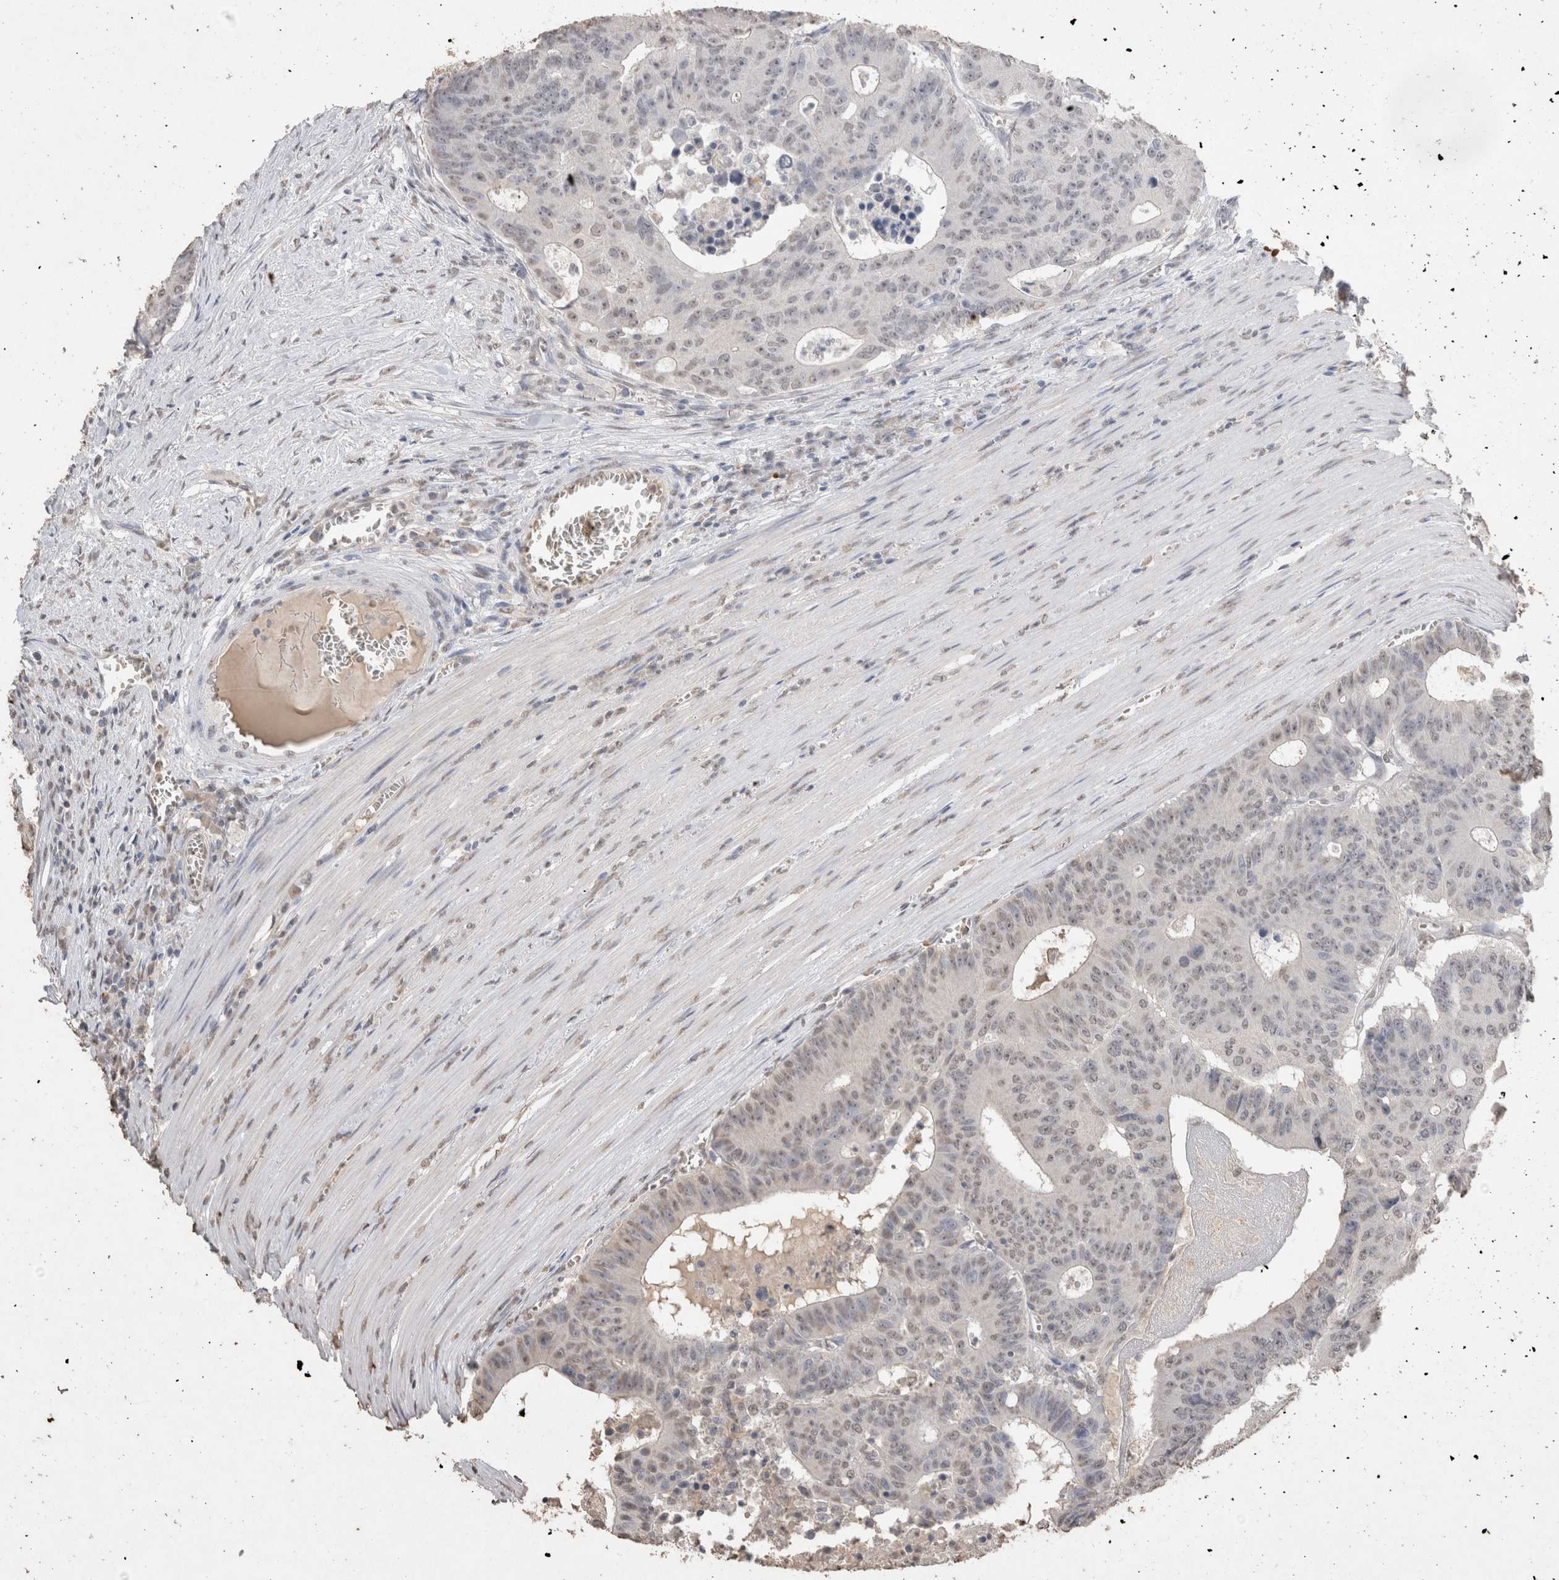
{"staining": {"intensity": "weak", "quantity": "<25%", "location": "nuclear"}, "tissue": "colorectal cancer", "cell_type": "Tumor cells", "image_type": "cancer", "snomed": [{"axis": "morphology", "description": "Adenocarcinoma, NOS"}, {"axis": "topography", "description": "Colon"}], "caption": "Histopathology image shows no protein expression in tumor cells of adenocarcinoma (colorectal) tissue.", "gene": "LGALS2", "patient": {"sex": "male", "age": 87}}